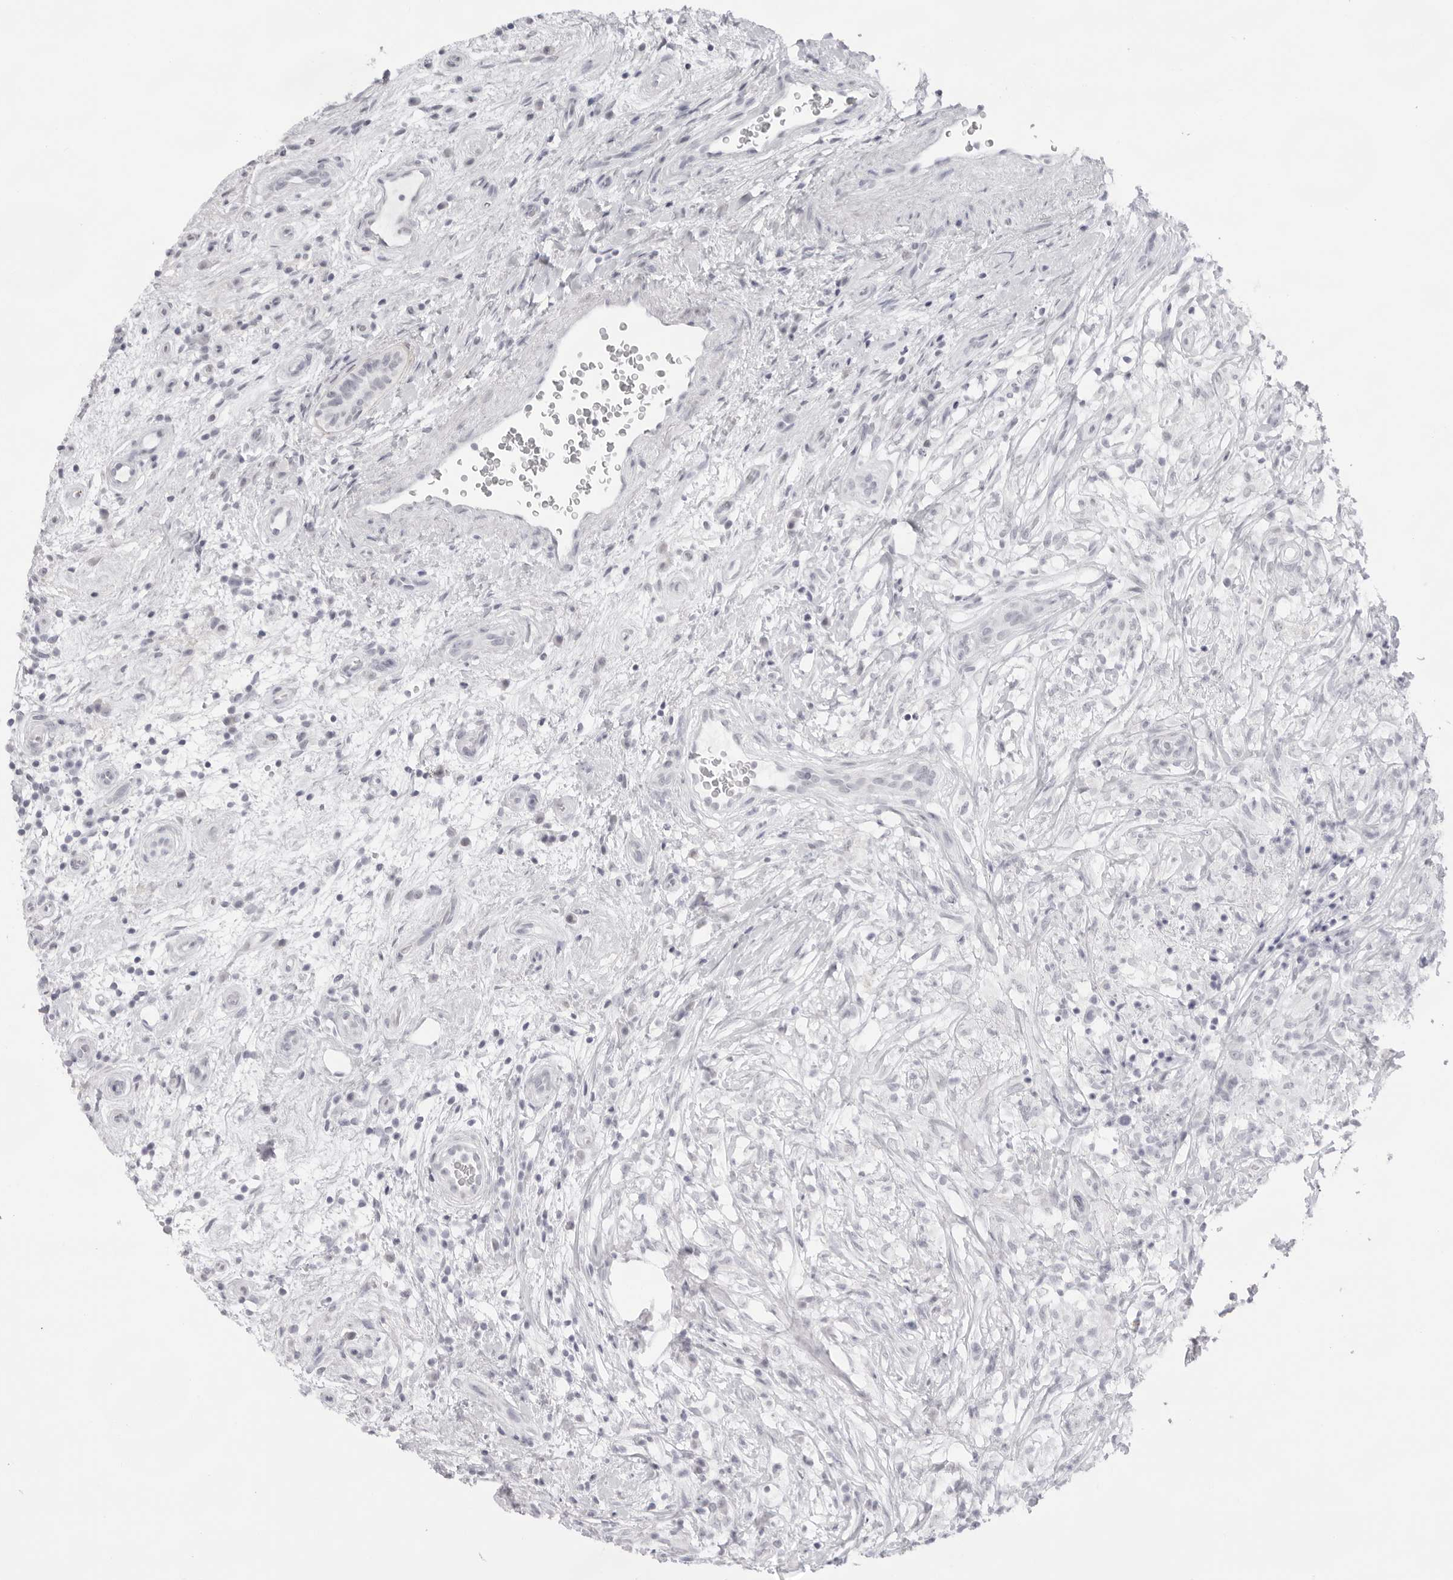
{"staining": {"intensity": "negative", "quantity": "none", "location": "none"}, "tissue": "testis cancer", "cell_type": "Tumor cells", "image_type": "cancer", "snomed": [{"axis": "morphology", "description": "Seminoma, NOS"}, {"axis": "topography", "description": "Testis"}], "caption": "There is no significant positivity in tumor cells of seminoma (testis).", "gene": "KLK12", "patient": {"sex": "male", "age": 49}}